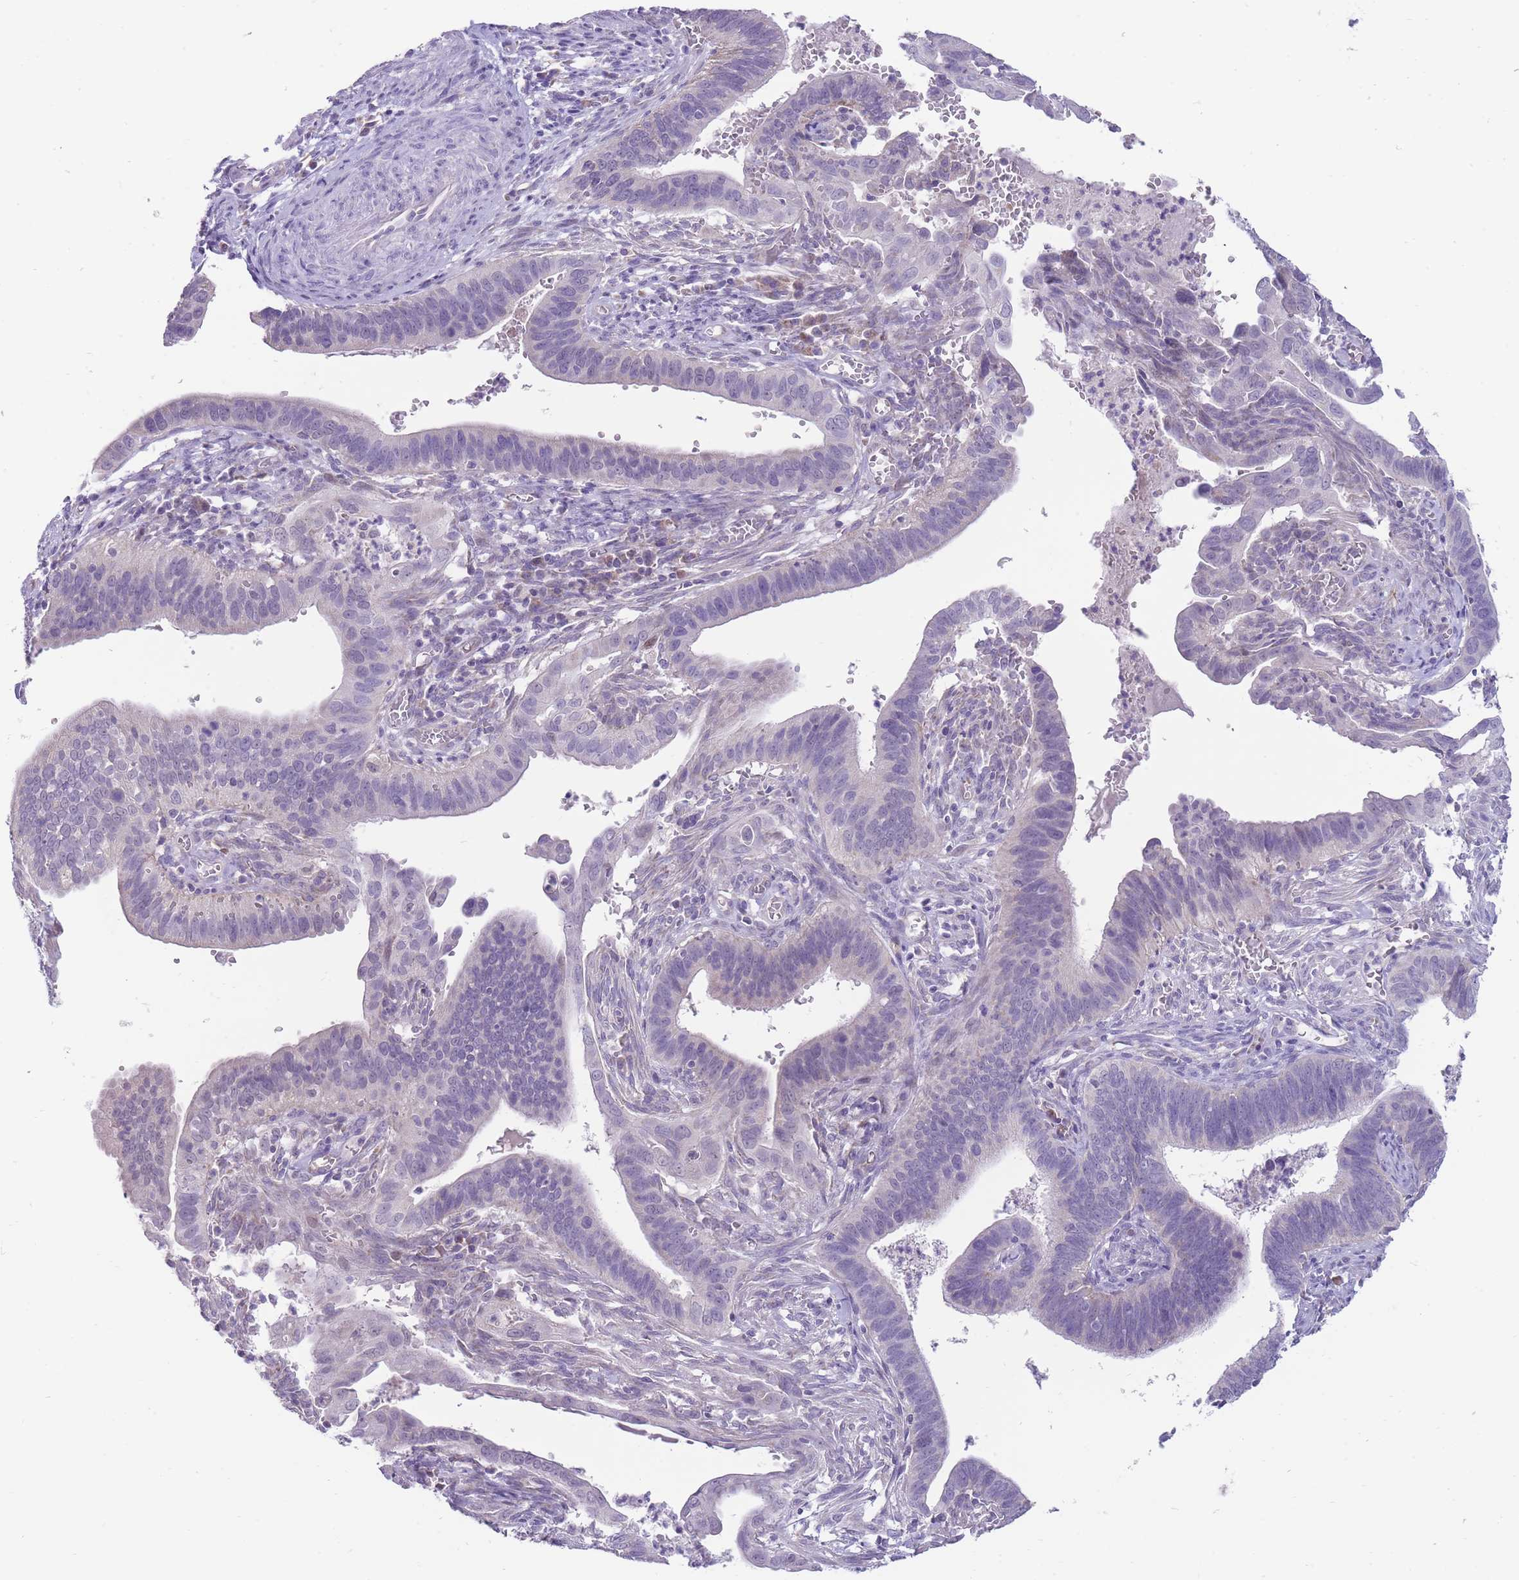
{"staining": {"intensity": "negative", "quantity": "none", "location": "none"}, "tissue": "cervical cancer", "cell_type": "Tumor cells", "image_type": "cancer", "snomed": [{"axis": "morphology", "description": "Adenocarcinoma, NOS"}, {"axis": "topography", "description": "Cervix"}], "caption": "High power microscopy histopathology image of an immunohistochemistry photomicrograph of cervical cancer (adenocarcinoma), revealing no significant positivity in tumor cells. Nuclei are stained in blue.", "gene": "ERICH4", "patient": {"sex": "female", "age": 42}}